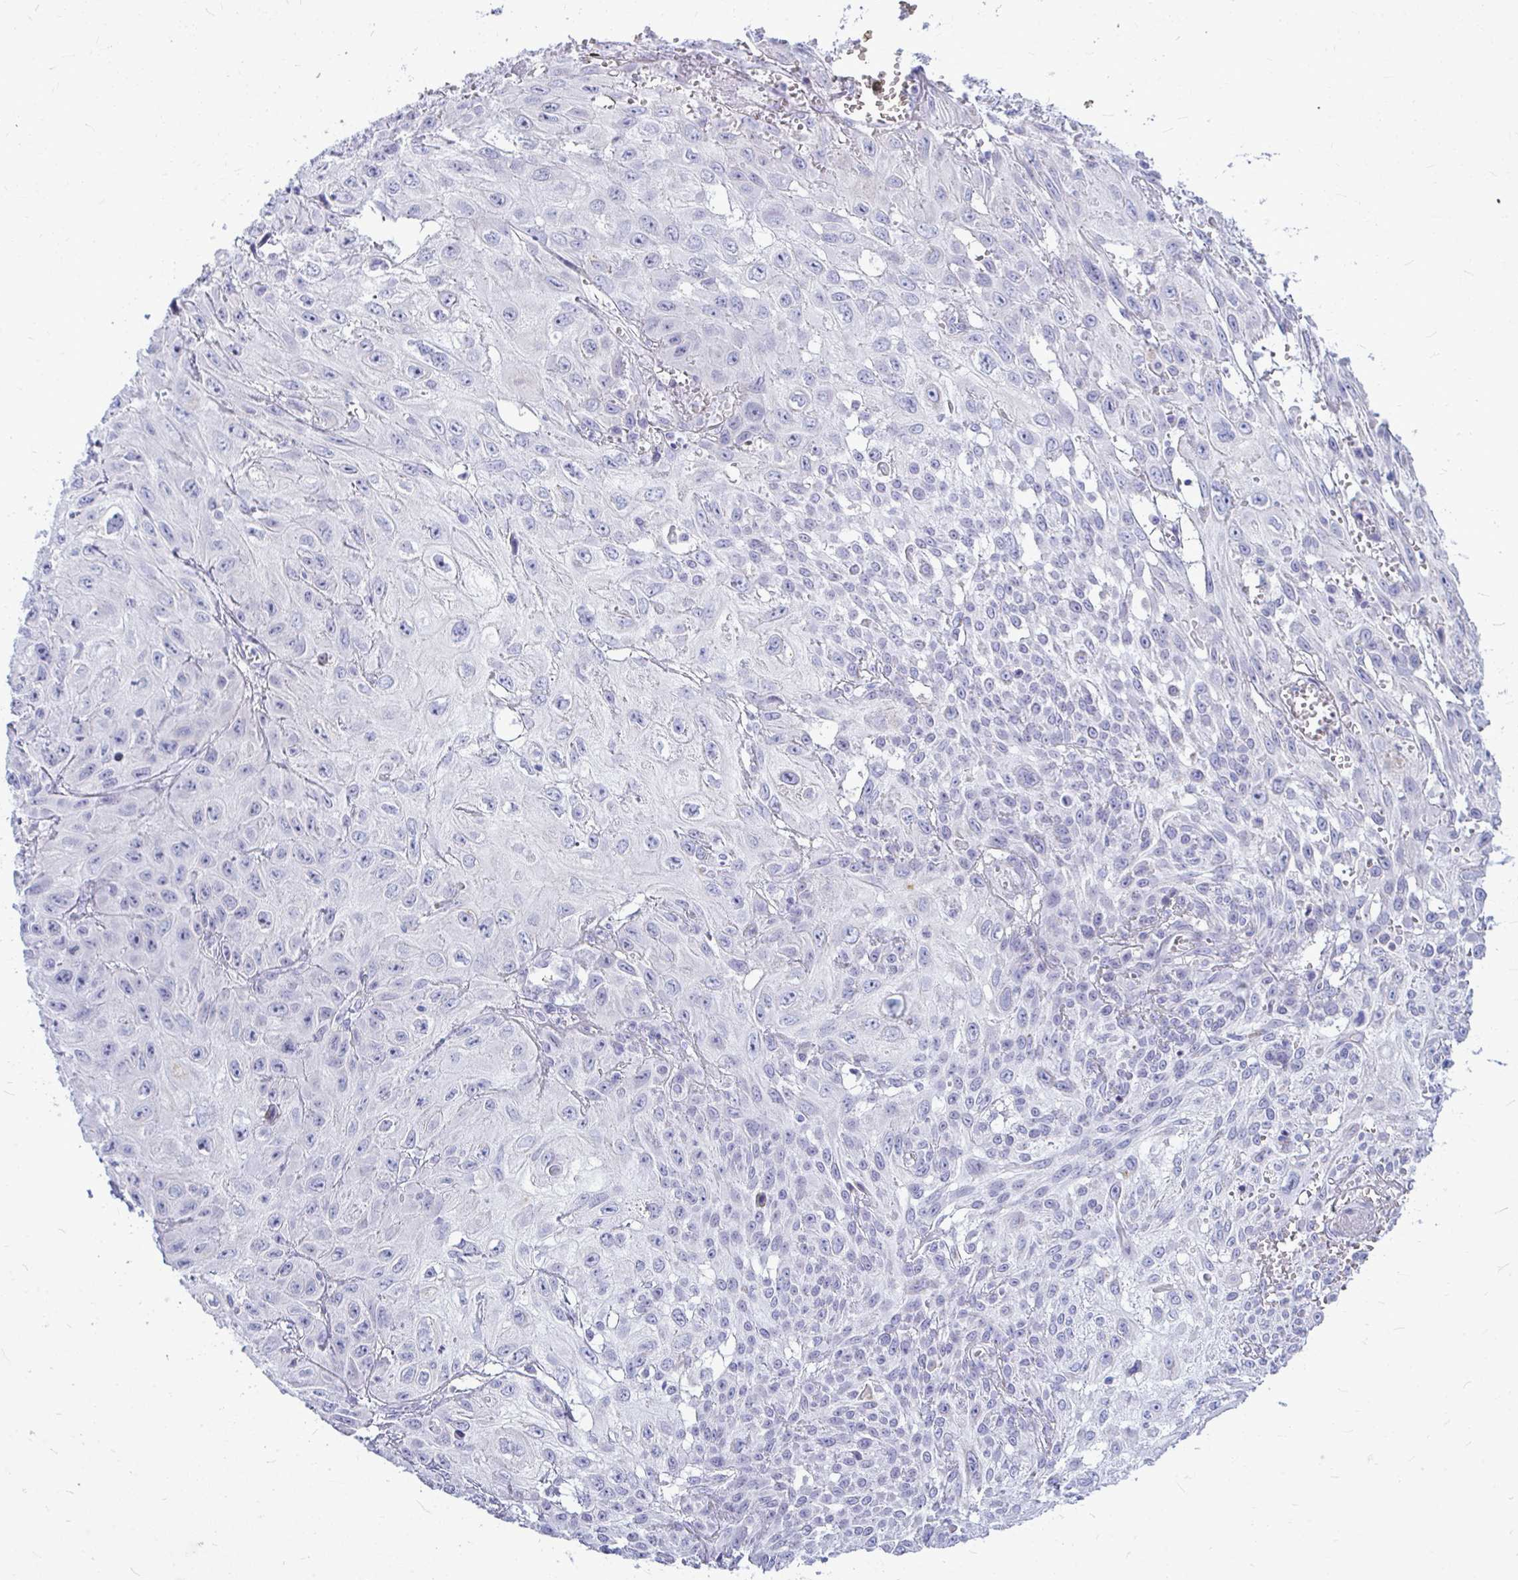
{"staining": {"intensity": "negative", "quantity": "none", "location": "none"}, "tissue": "skin cancer", "cell_type": "Tumor cells", "image_type": "cancer", "snomed": [{"axis": "morphology", "description": "Squamous cell carcinoma, NOS"}, {"axis": "topography", "description": "Skin"}, {"axis": "topography", "description": "Vulva"}], "caption": "Immunohistochemical staining of skin cancer (squamous cell carcinoma) displays no significant expression in tumor cells.", "gene": "ZSCAN25", "patient": {"sex": "female", "age": 71}}